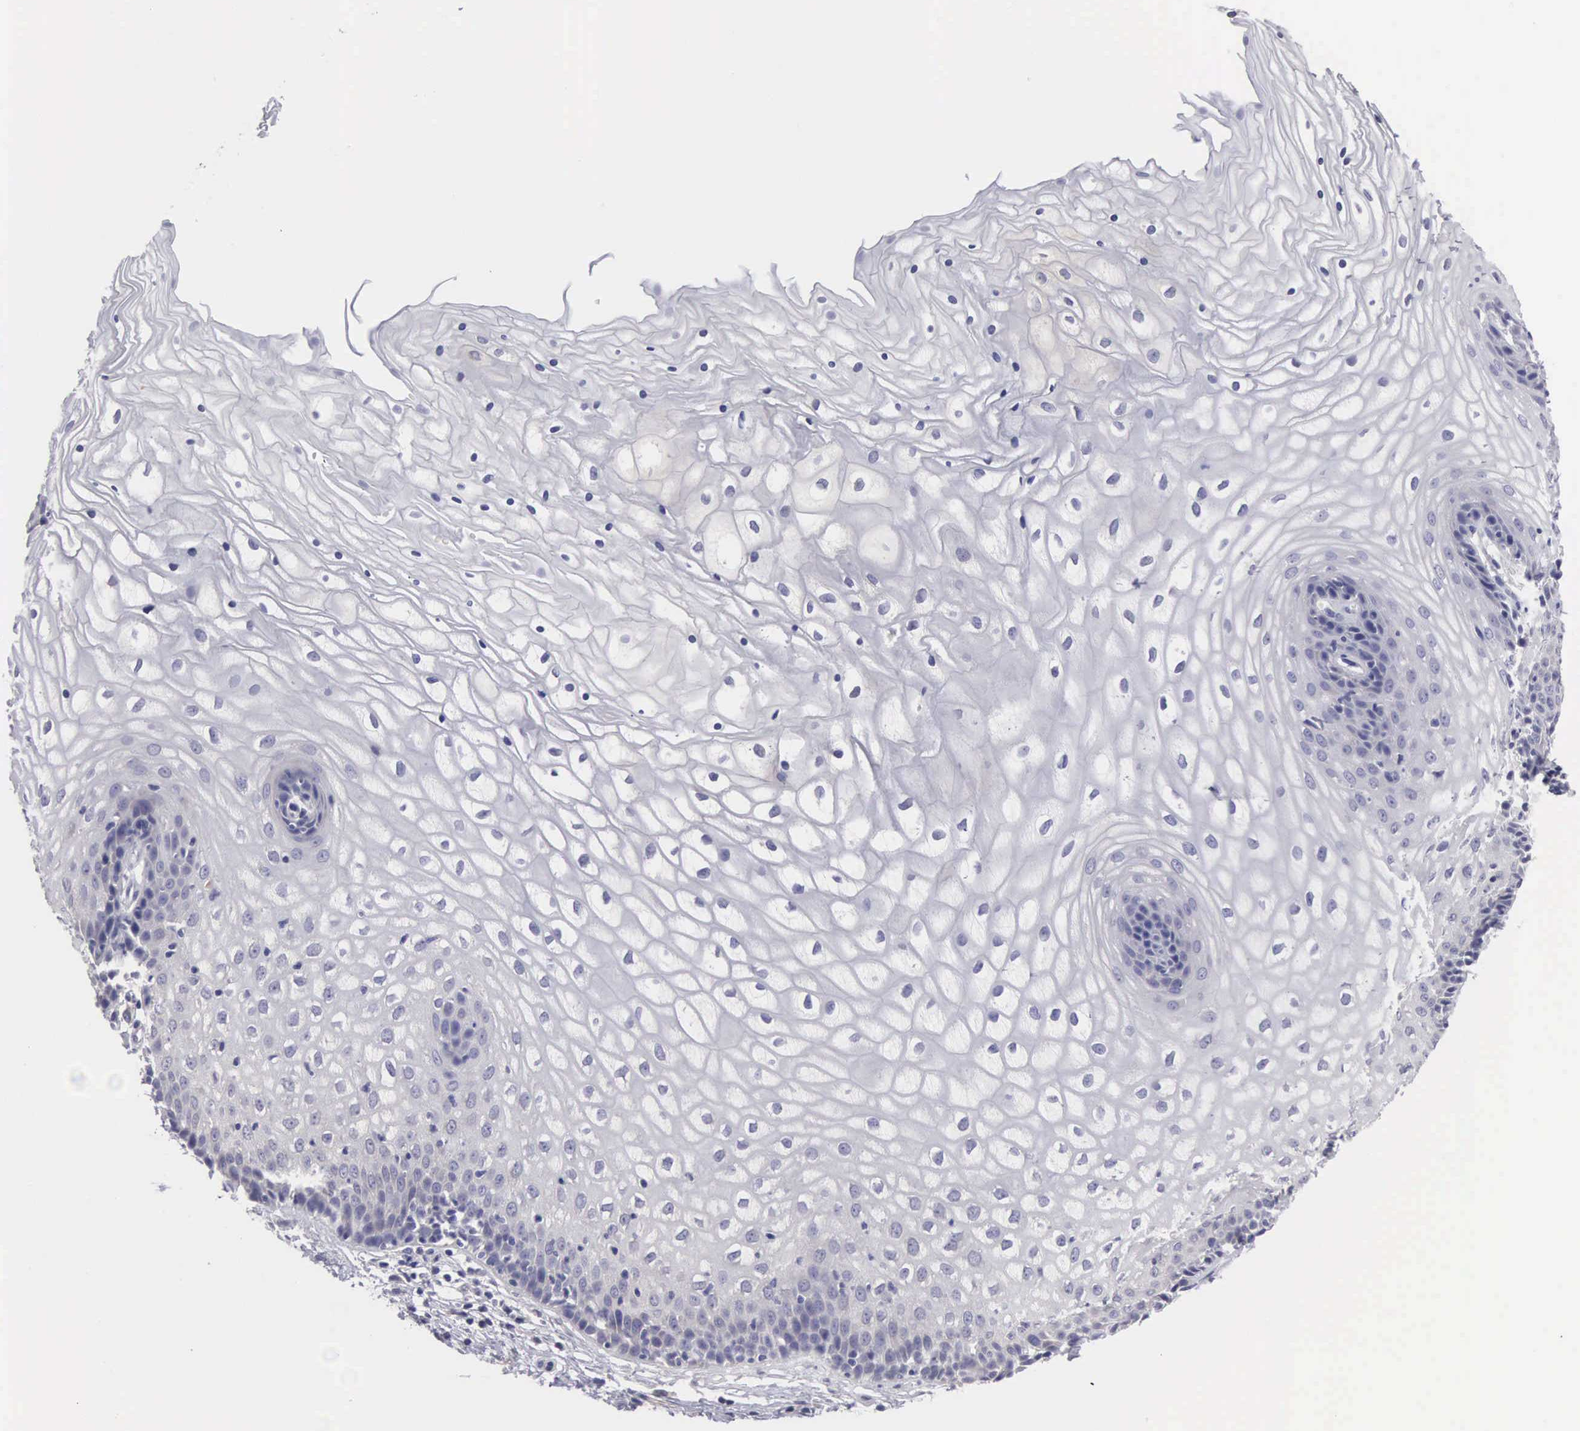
{"staining": {"intensity": "weak", "quantity": "<25%", "location": "cytoplasmic/membranous"}, "tissue": "vagina", "cell_type": "Squamous epithelial cells", "image_type": "normal", "snomed": [{"axis": "morphology", "description": "Normal tissue, NOS"}, {"axis": "topography", "description": "Vagina"}], "caption": "Normal vagina was stained to show a protein in brown. There is no significant positivity in squamous epithelial cells. Nuclei are stained in blue.", "gene": "SLITRK4", "patient": {"sex": "female", "age": 34}}